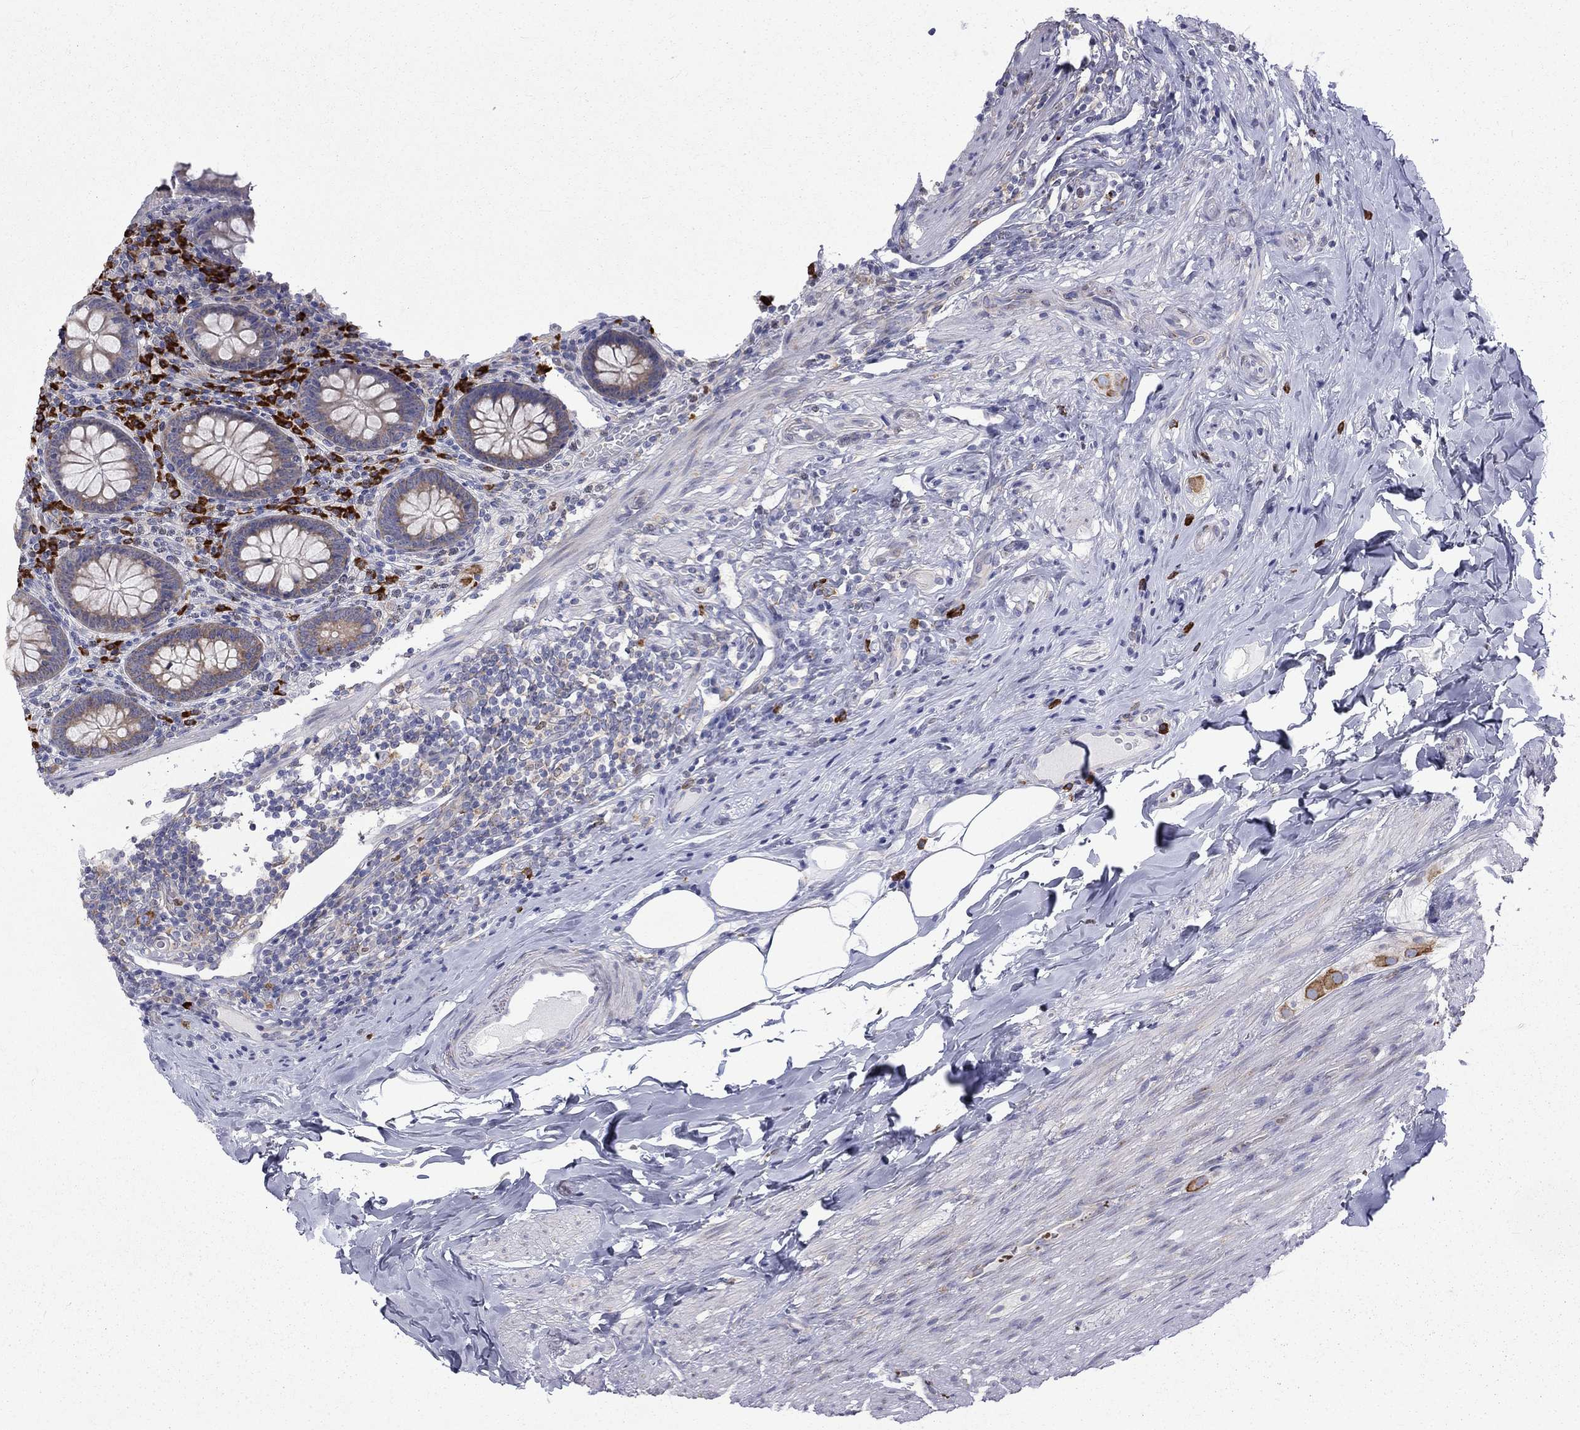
{"staining": {"intensity": "negative", "quantity": "none", "location": "none"}, "tissue": "appendix", "cell_type": "Glandular cells", "image_type": "normal", "snomed": [{"axis": "morphology", "description": "Normal tissue, NOS"}, {"axis": "topography", "description": "Appendix"}], "caption": "An immunohistochemistry (IHC) image of normal appendix is shown. There is no staining in glandular cells of appendix. (Stains: DAB immunohistochemistry with hematoxylin counter stain, Microscopy: brightfield microscopy at high magnification).", "gene": "PABPC4", "patient": {"sex": "male", "age": 47}}